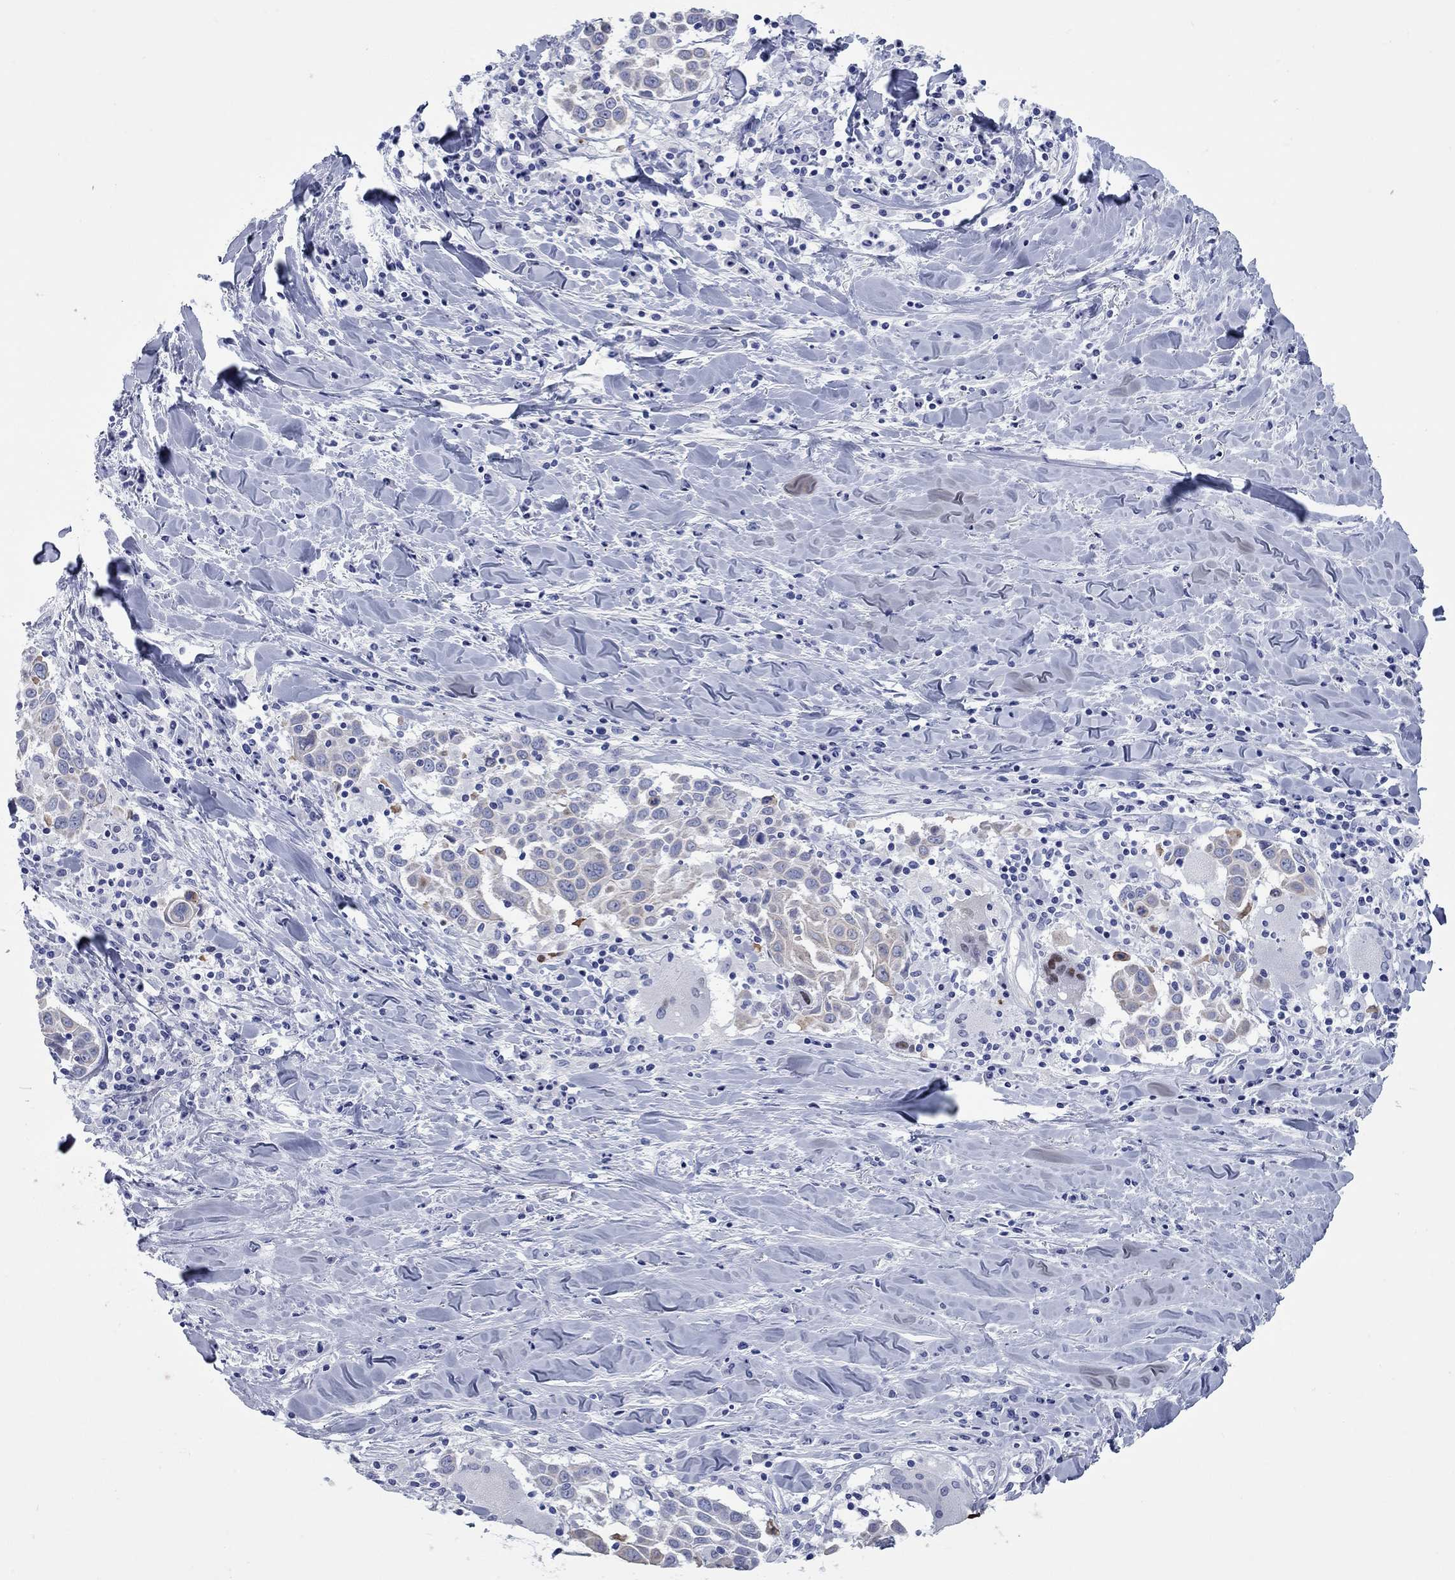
{"staining": {"intensity": "weak", "quantity": "<25%", "location": "cytoplasmic/membranous"}, "tissue": "lung cancer", "cell_type": "Tumor cells", "image_type": "cancer", "snomed": [{"axis": "morphology", "description": "Squamous cell carcinoma, NOS"}, {"axis": "topography", "description": "Lung"}], "caption": "Human squamous cell carcinoma (lung) stained for a protein using IHC displays no positivity in tumor cells.", "gene": "CCNA1", "patient": {"sex": "male", "age": 57}}